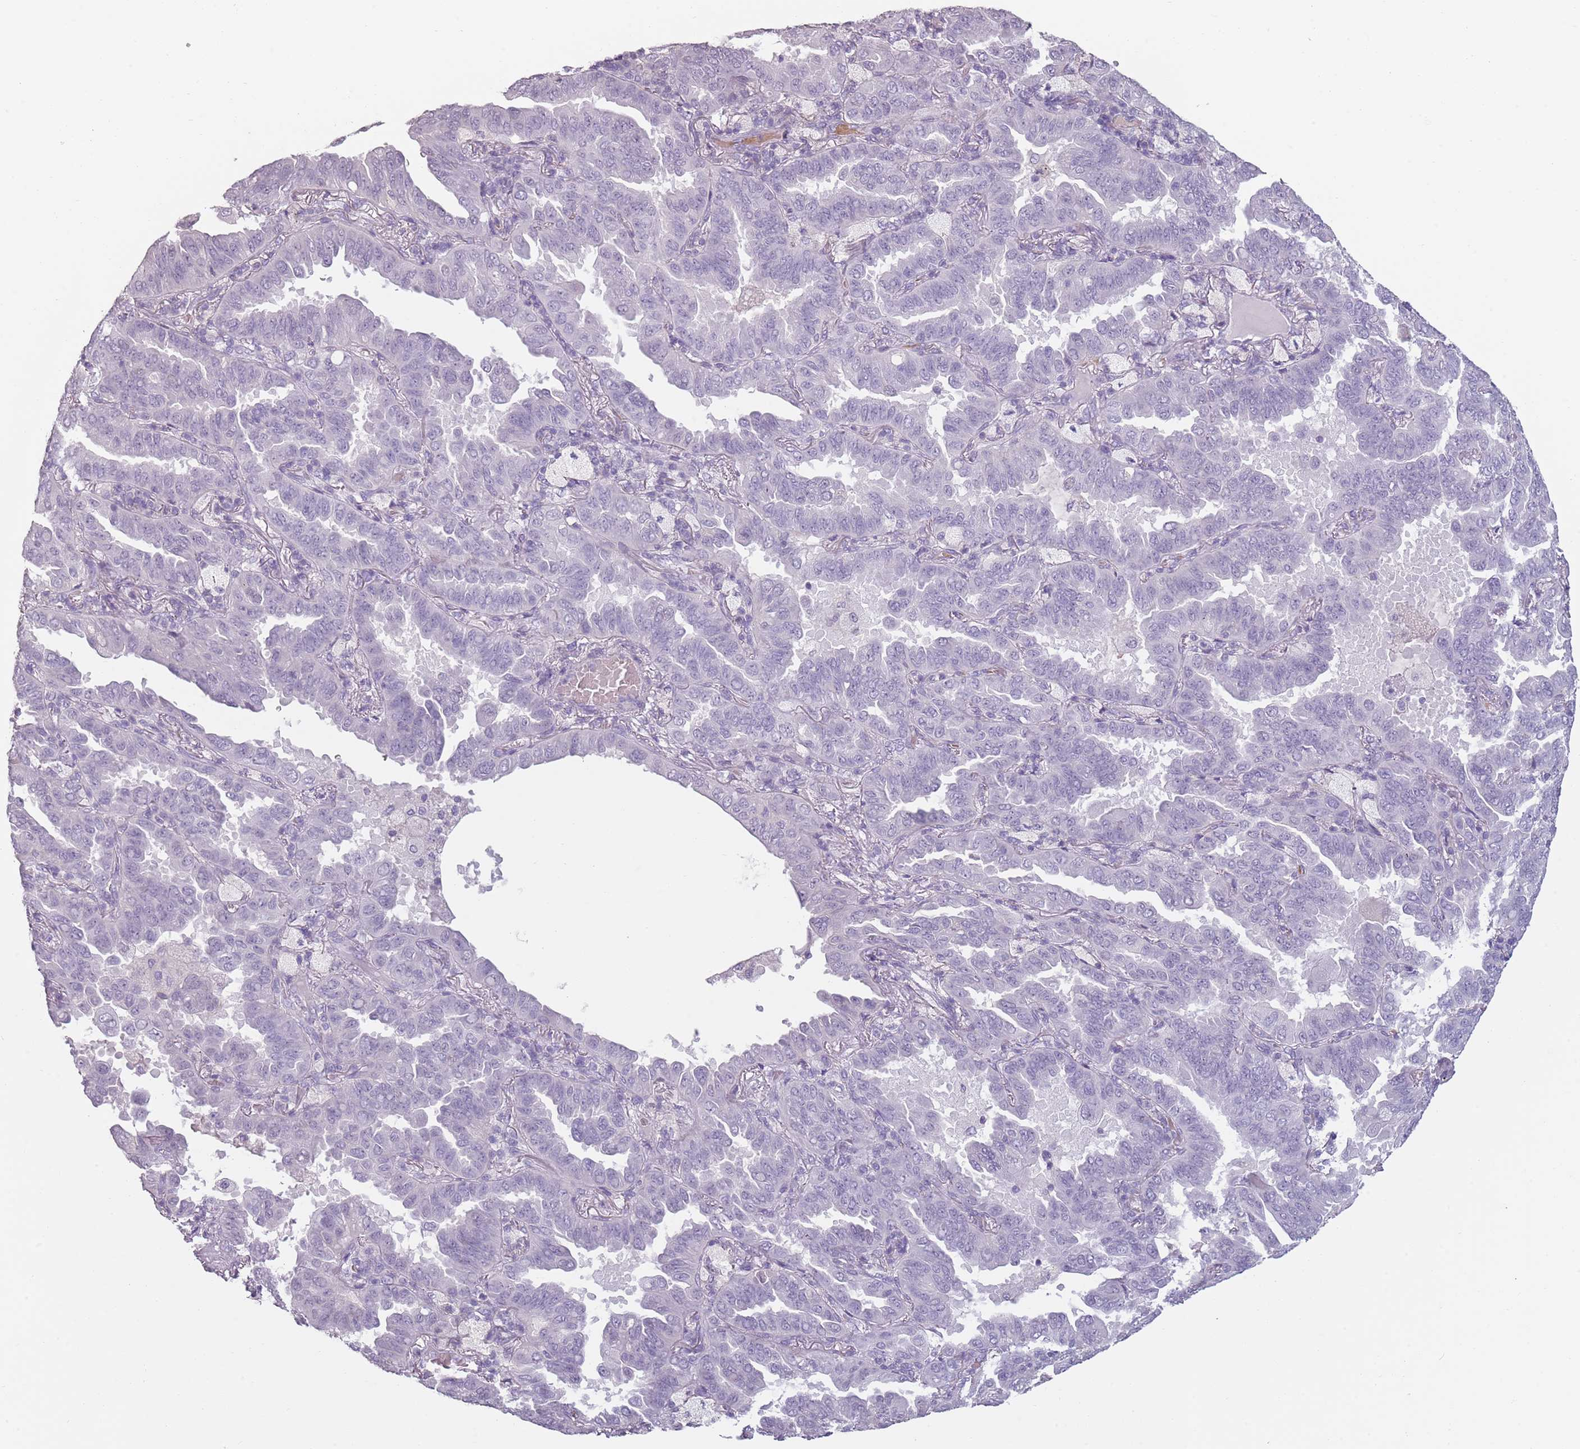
{"staining": {"intensity": "negative", "quantity": "none", "location": "none"}, "tissue": "lung cancer", "cell_type": "Tumor cells", "image_type": "cancer", "snomed": [{"axis": "morphology", "description": "Adenocarcinoma, NOS"}, {"axis": "topography", "description": "Lung"}], "caption": "There is no significant expression in tumor cells of lung cancer.", "gene": "PIEZO1", "patient": {"sex": "male", "age": 64}}